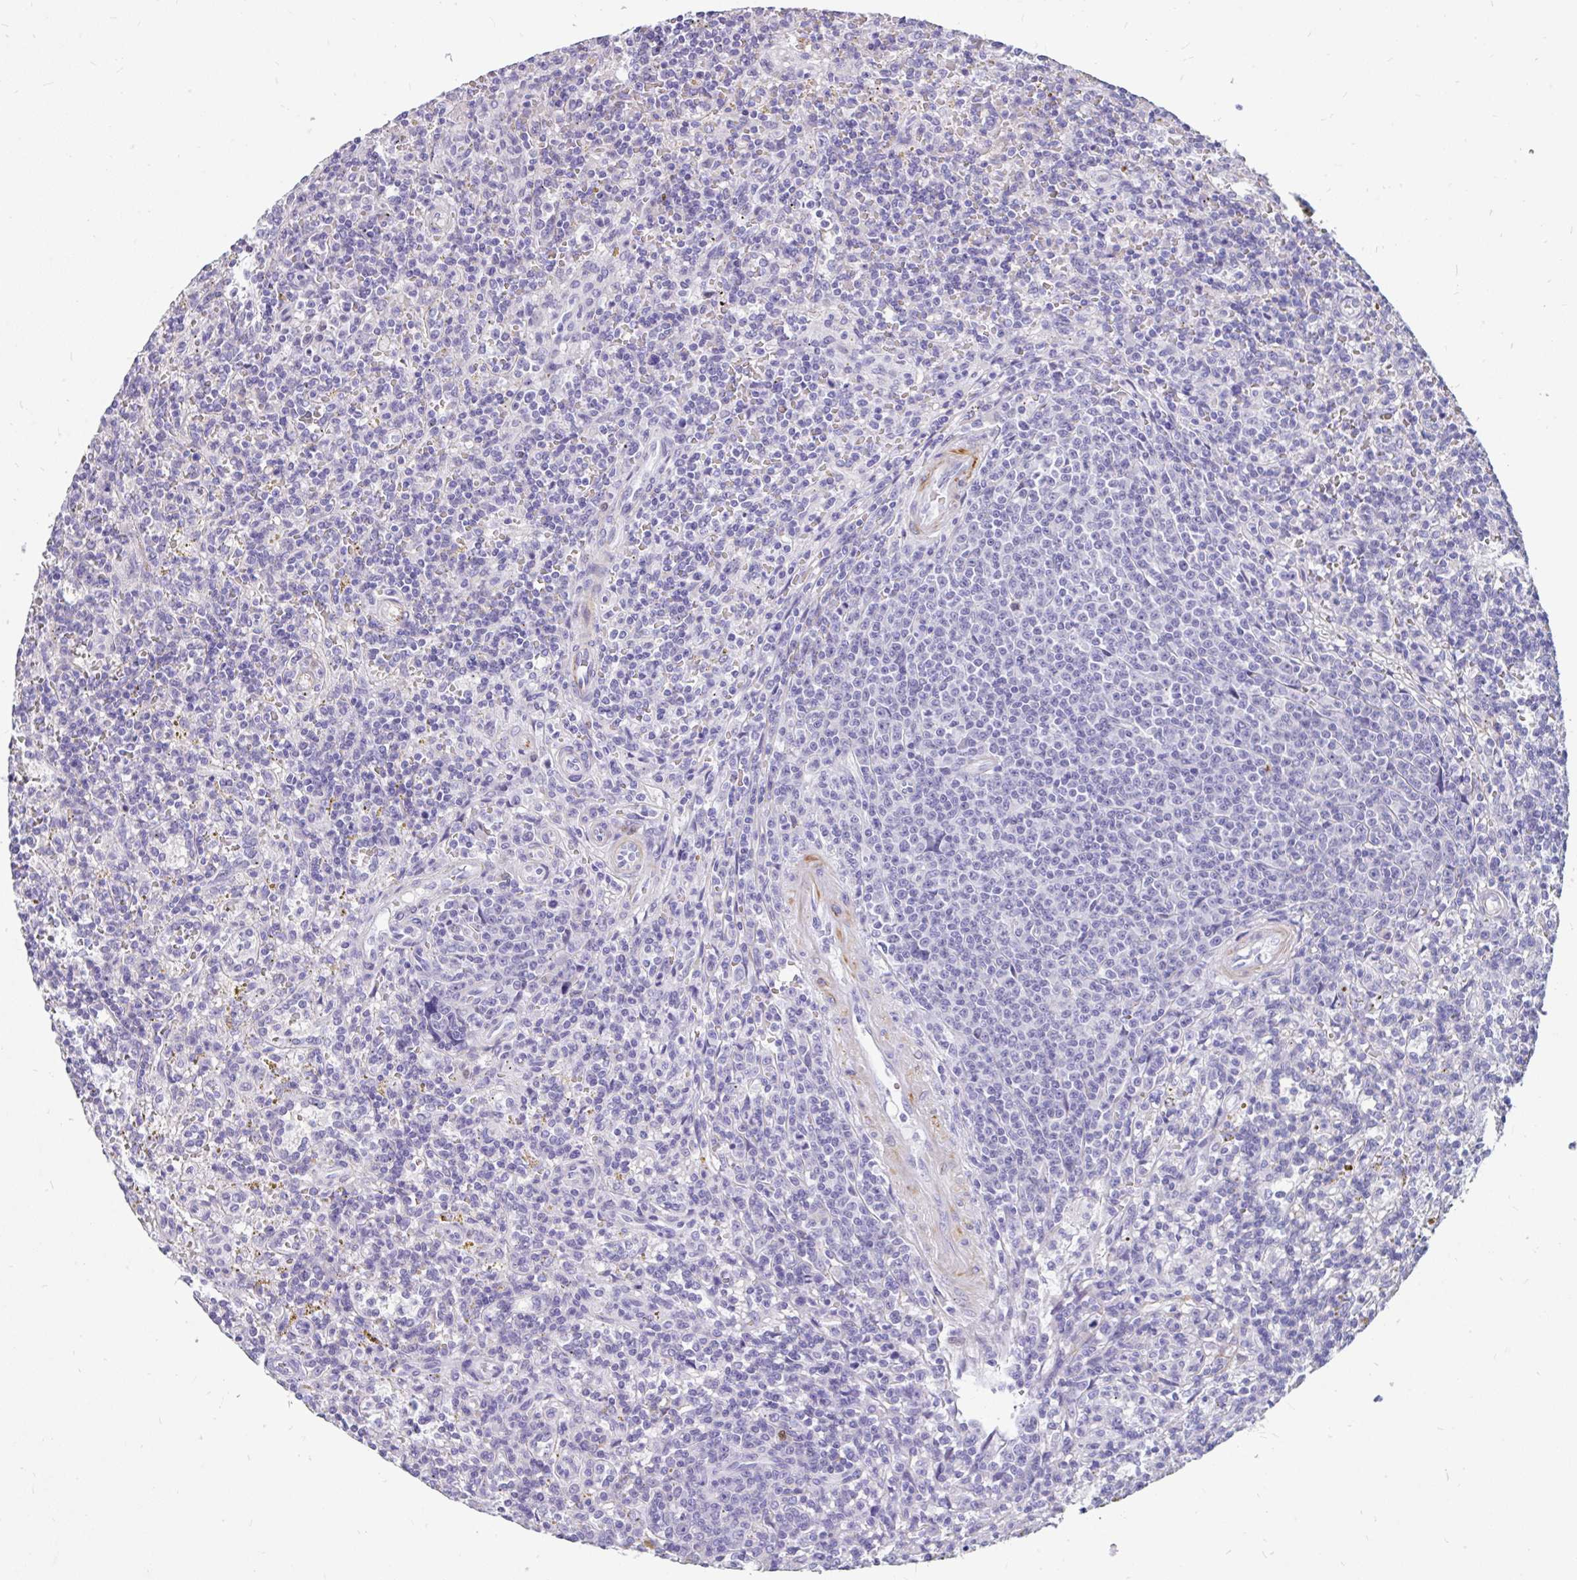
{"staining": {"intensity": "negative", "quantity": "none", "location": "none"}, "tissue": "lymphoma", "cell_type": "Tumor cells", "image_type": "cancer", "snomed": [{"axis": "morphology", "description": "Malignant lymphoma, non-Hodgkin's type, Low grade"}, {"axis": "topography", "description": "Spleen"}], "caption": "High magnification brightfield microscopy of malignant lymphoma, non-Hodgkin's type (low-grade) stained with DAB (brown) and counterstained with hematoxylin (blue): tumor cells show no significant expression.", "gene": "EML5", "patient": {"sex": "male", "age": 67}}